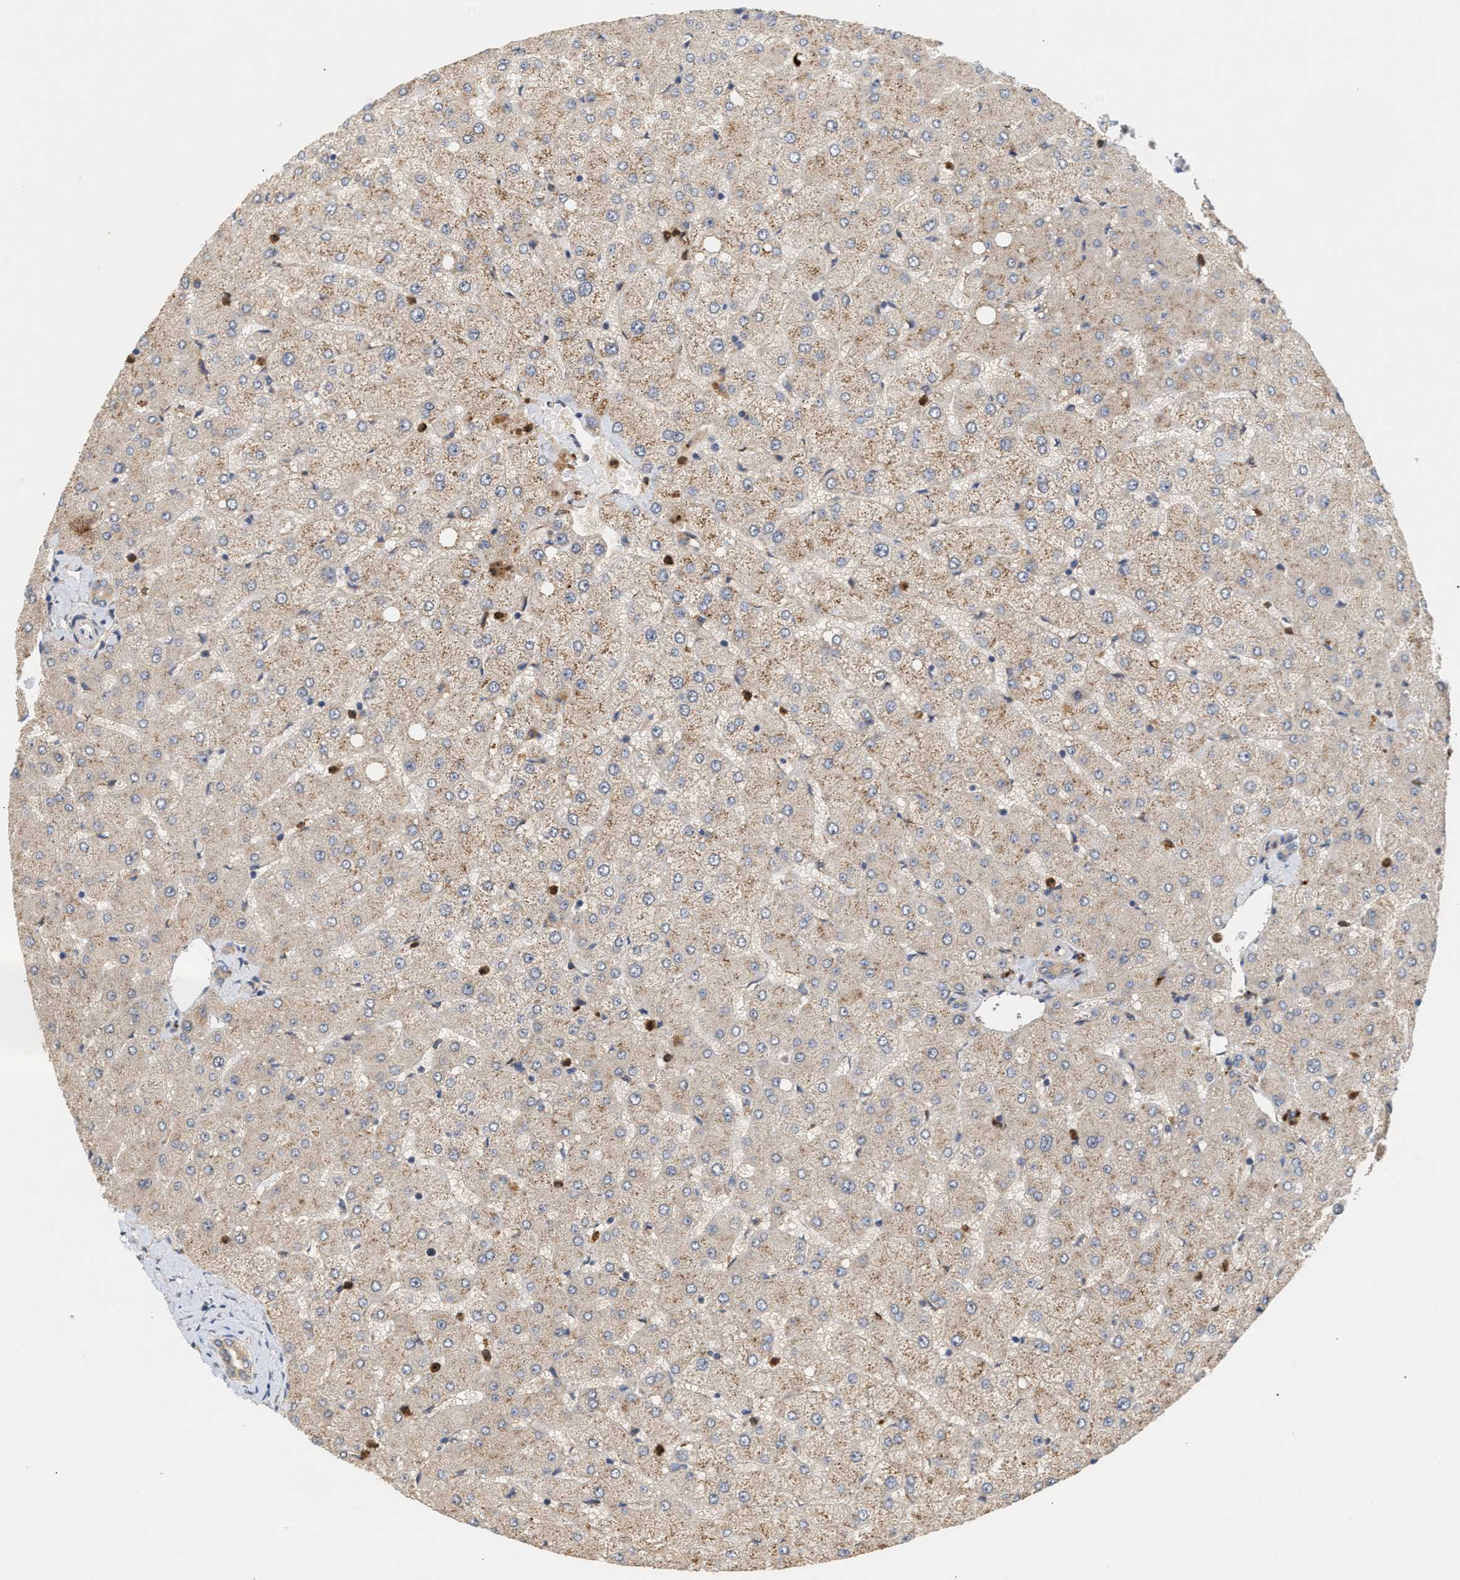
{"staining": {"intensity": "weak", "quantity": ">75%", "location": "cytoplasmic/membranous"}, "tissue": "liver", "cell_type": "Cholangiocytes", "image_type": "normal", "snomed": [{"axis": "morphology", "description": "Normal tissue, NOS"}, {"axis": "topography", "description": "Liver"}], "caption": "Immunohistochemistry histopathology image of benign human liver stained for a protein (brown), which shows low levels of weak cytoplasmic/membranous staining in about >75% of cholangiocytes.", "gene": "PLCD1", "patient": {"sex": "female", "age": 54}}